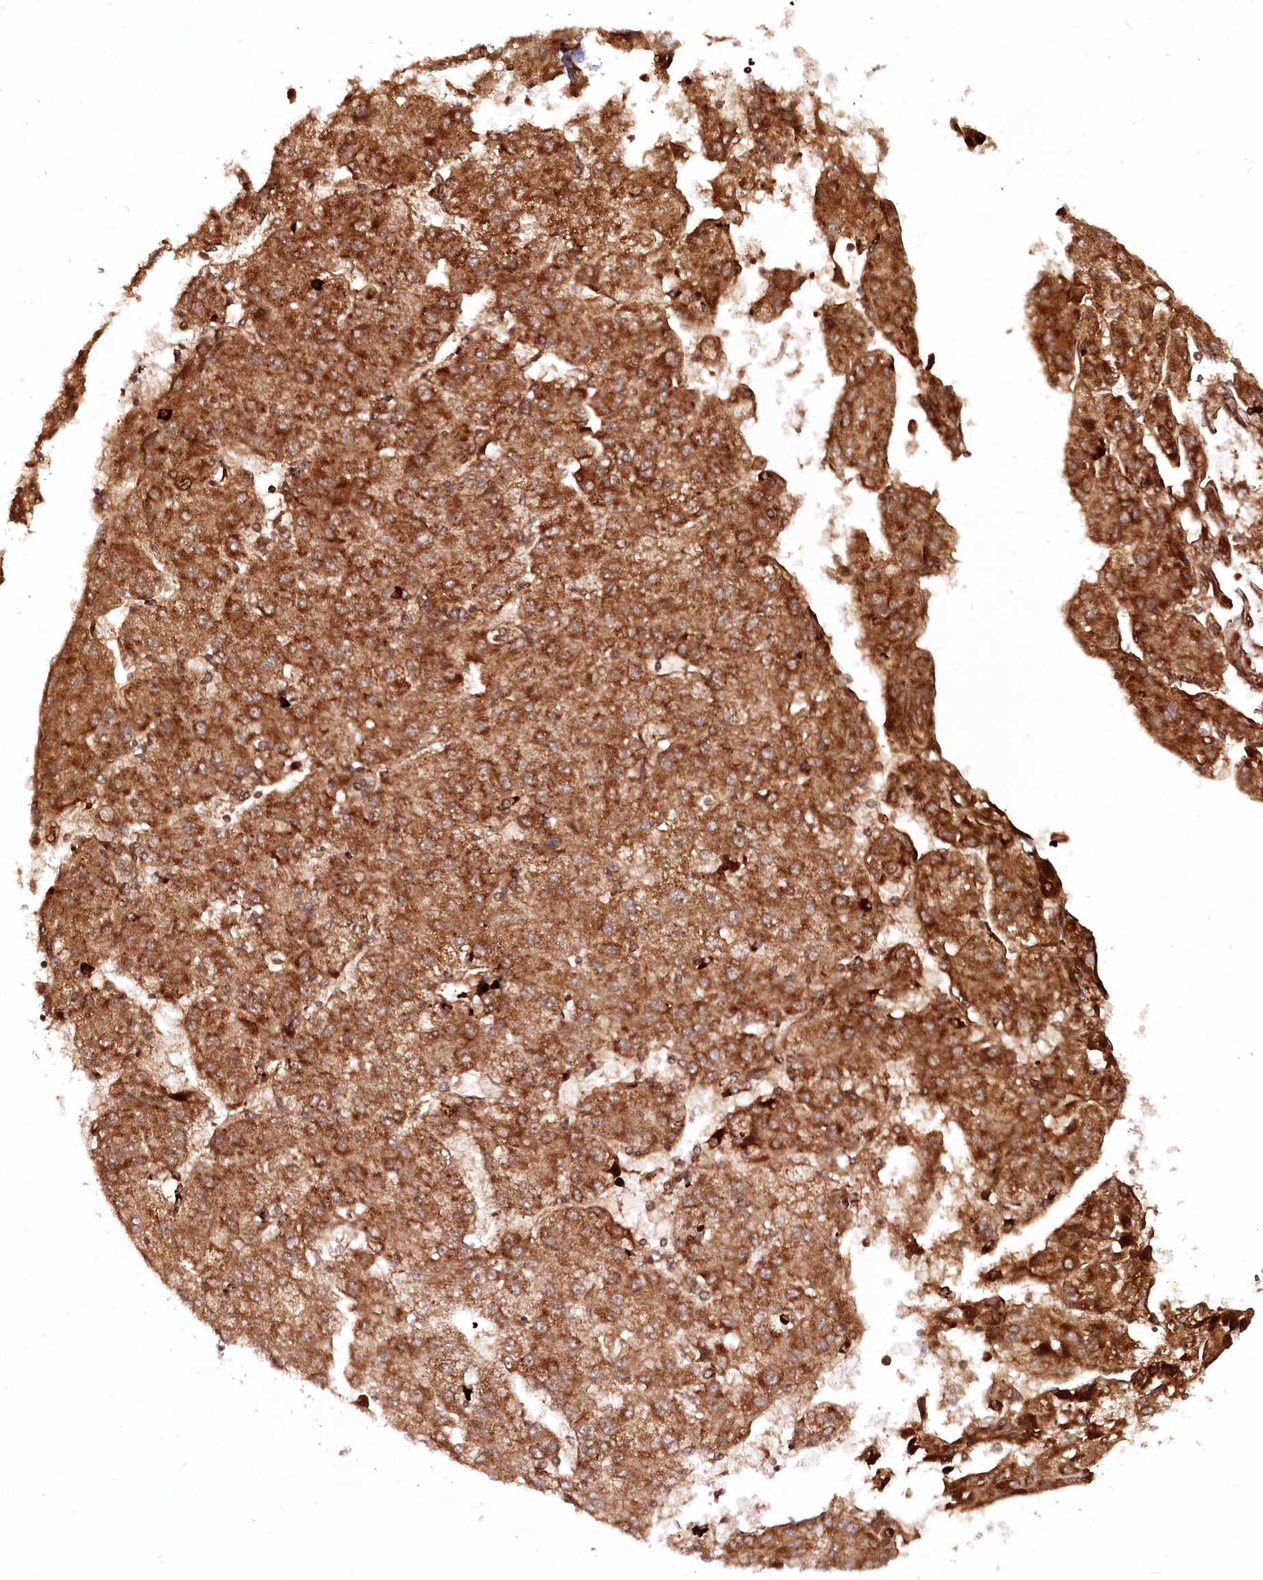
{"staining": {"intensity": "strong", "quantity": "25%-75%", "location": "cytoplasmic/membranous"}, "tissue": "liver cancer", "cell_type": "Tumor cells", "image_type": "cancer", "snomed": [{"axis": "morphology", "description": "Carcinoma, Hepatocellular, NOS"}, {"axis": "topography", "description": "Liver"}], "caption": "About 25%-75% of tumor cells in liver hepatocellular carcinoma display strong cytoplasmic/membranous protein expression as visualized by brown immunohistochemical staining.", "gene": "COPG1", "patient": {"sex": "male", "age": 72}}